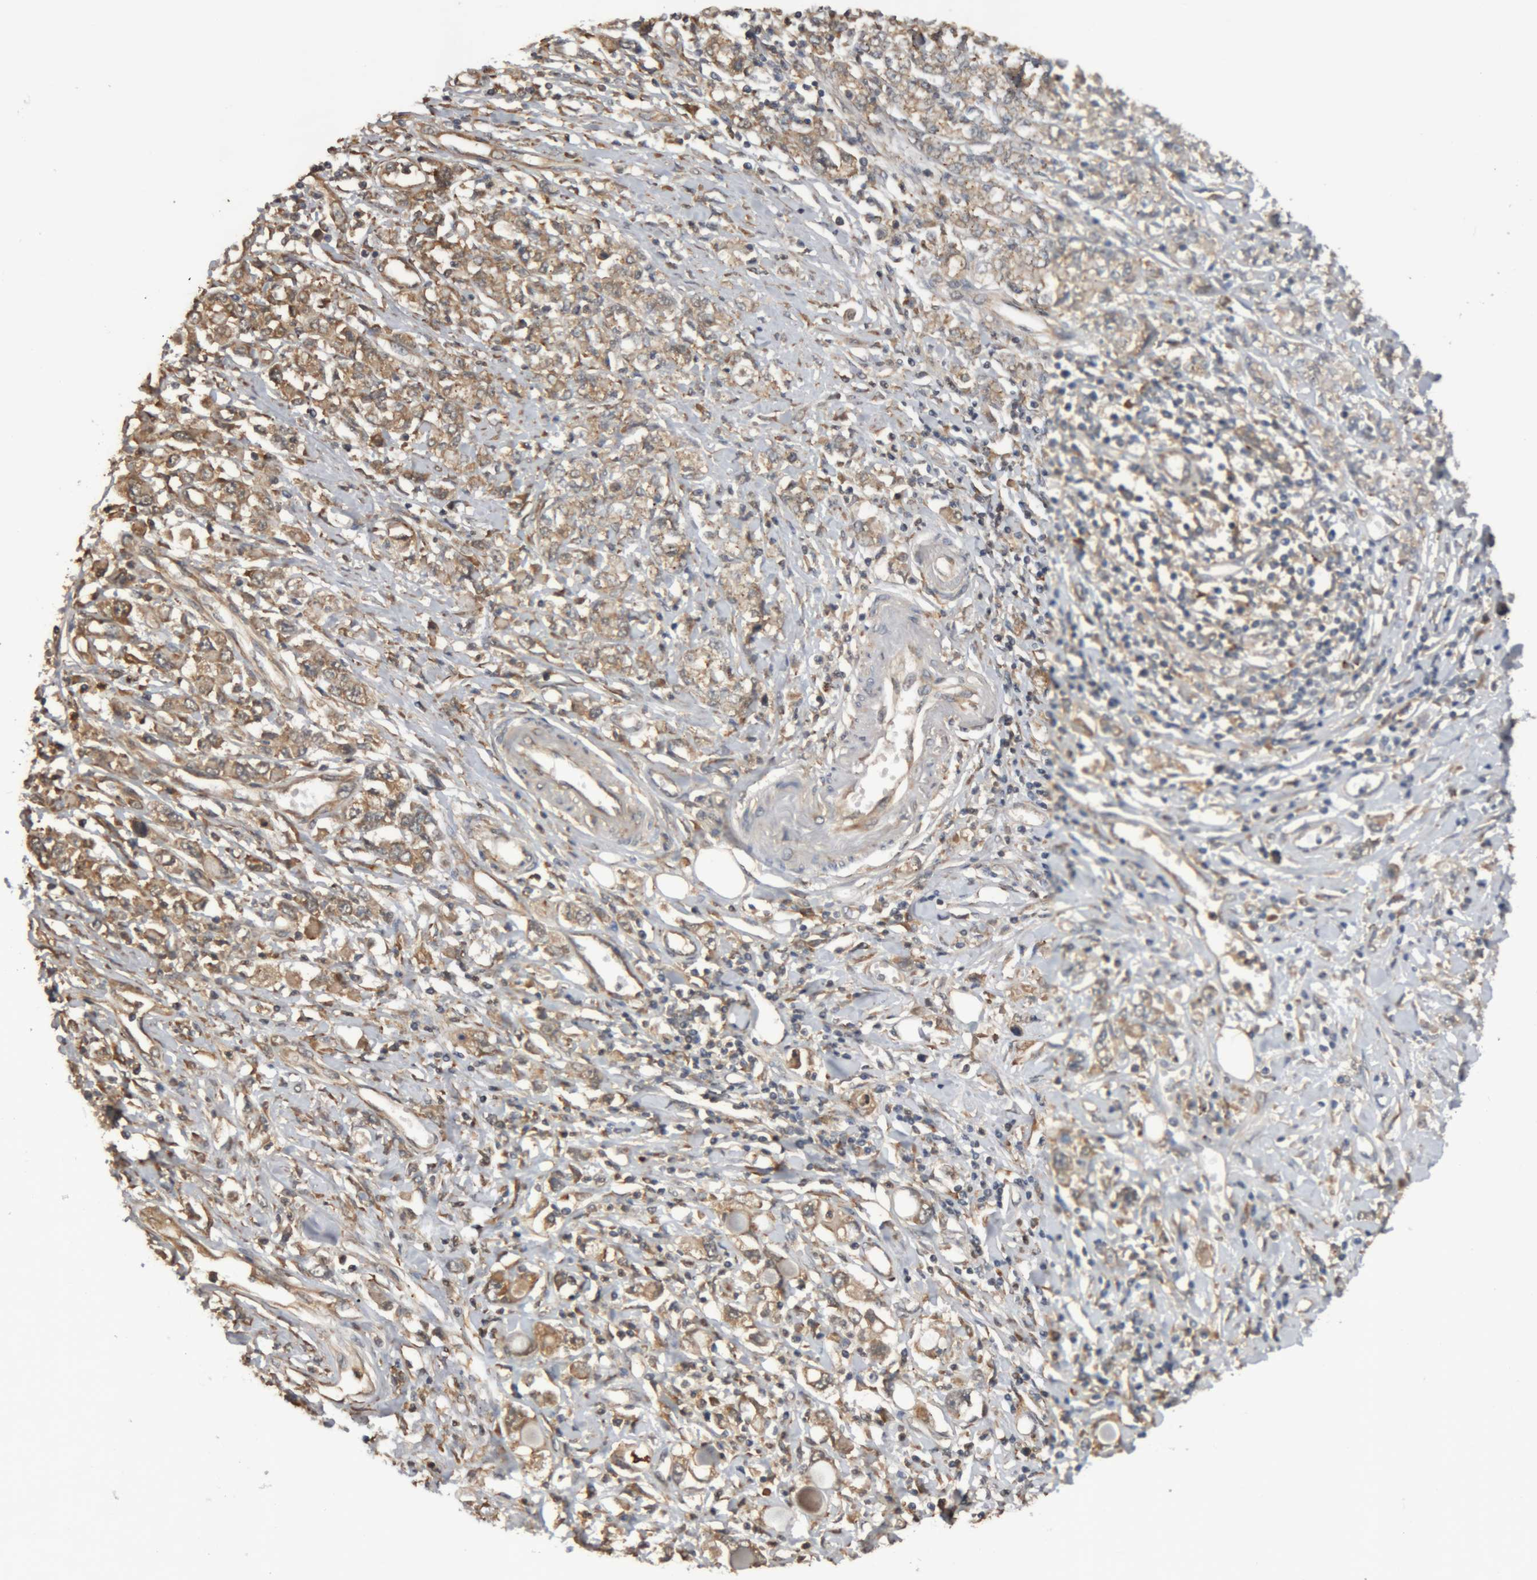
{"staining": {"intensity": "weak", "quantity": ">75%", "location": "cytoplasmic/membranous"}, "tissue": "stomach cancer", "cell_type": "Tumor cells", "image_type": "cancer", "snomed": [{"axis": "morphology", "description": "Adenocarcinoma, NOS"}, {"axis": "topography", "description": "Stomach"}], "caption": "Stomach cancer stained with DAB (3,3'-diaminobenzidine) immunohistochemistry (IHC) reveals low levels of weak cytoplasmic/membranous staining in approximately >75% of tumor cells. Nuclei are stained in blue.", "gene": "TMED7", "patient": {"sex": "female", "age": 76}}